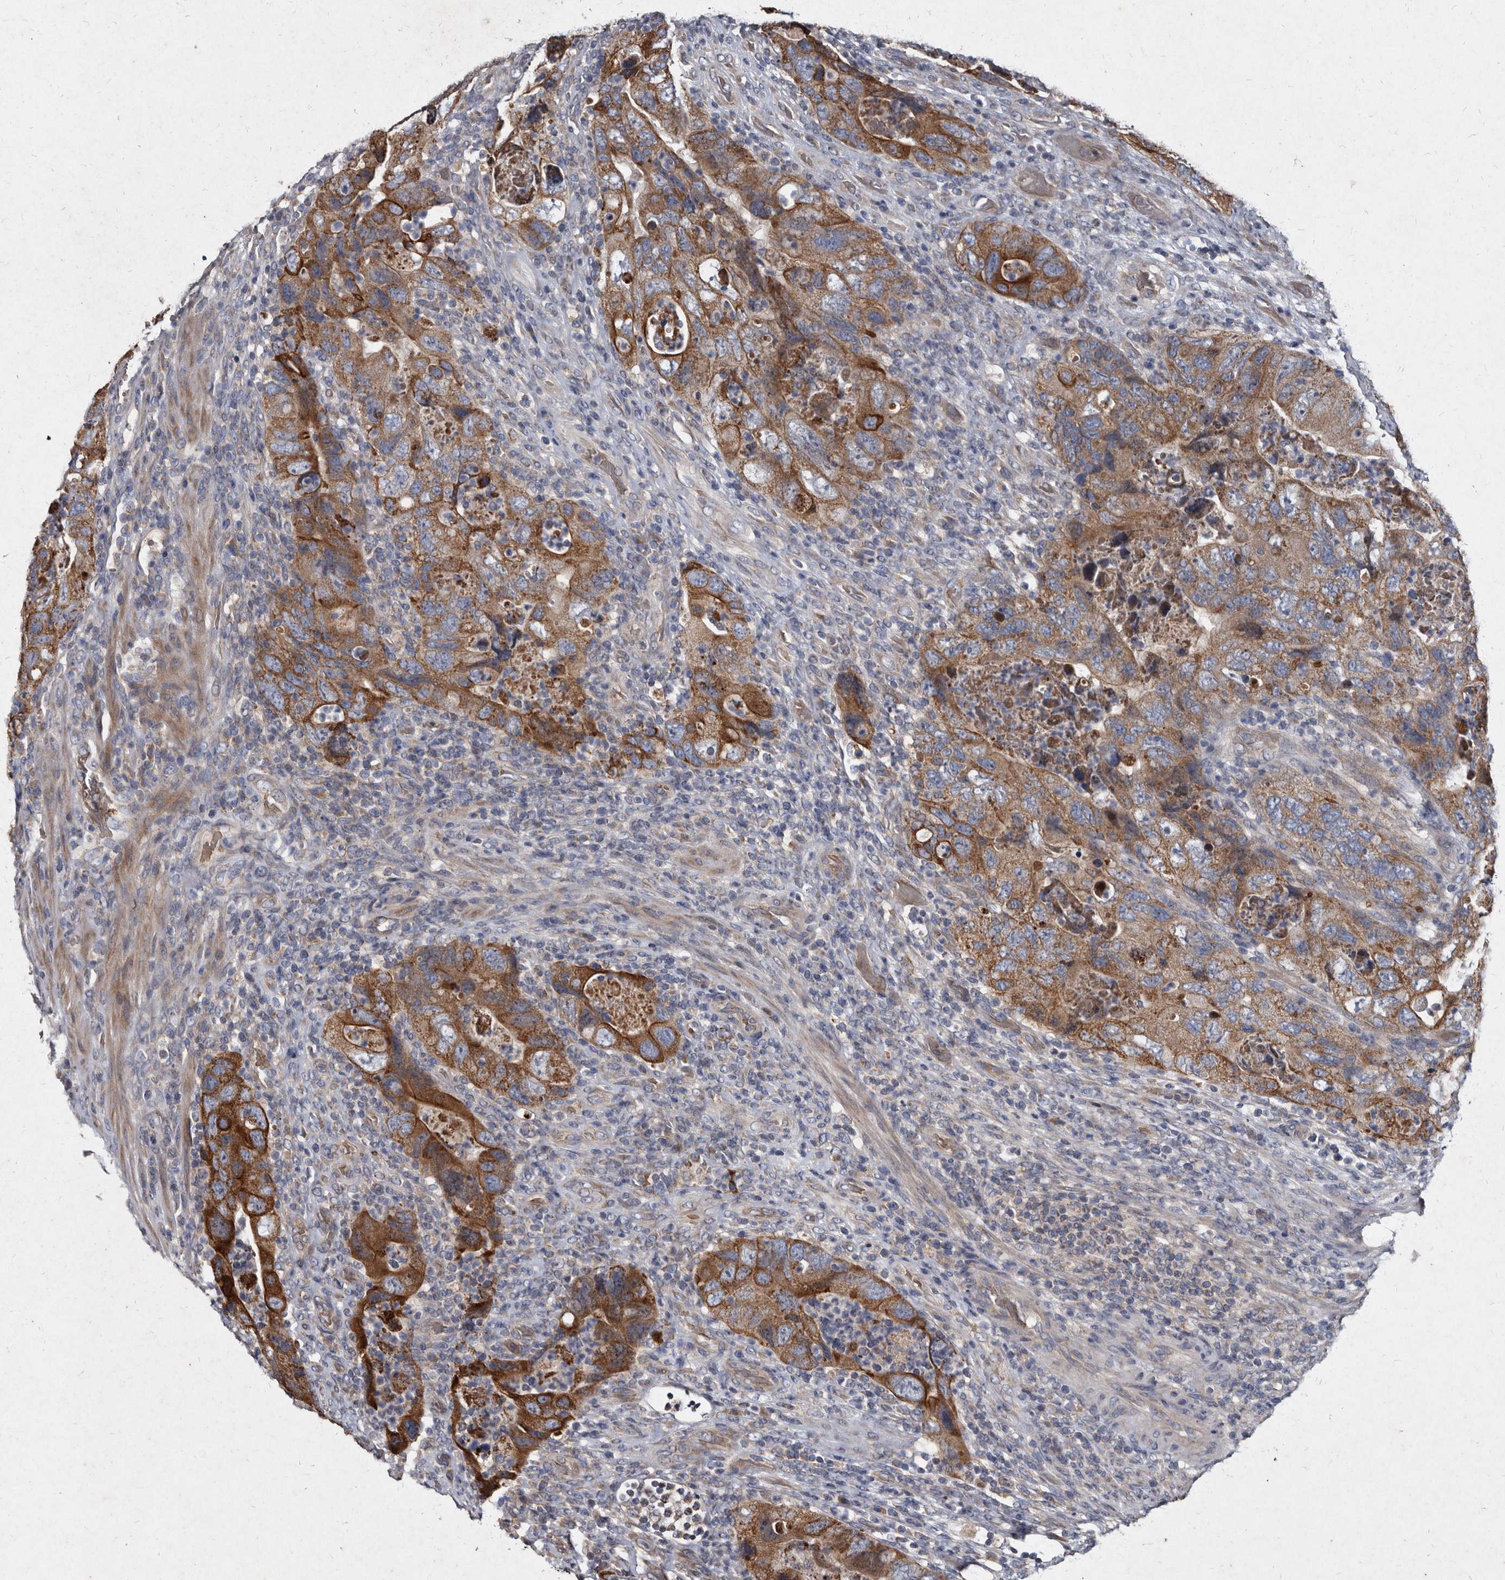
{"staining": {"intensity": "strong", "quantity": ">75%", "location": "cytoplasmic/membranous"}, "tissue": "colorectal cancer", "cell_type": "Tumor cells", "image_type": "cancer", "snomed": [{"axis": "morphology", "description": "Adenocarcinoma, NOS"}, {"axis": "topography", "description": "Rectum"}], "caption": "High-magnification brightfield microscopy of colorectal adenocarcinoma stained with DAB (3,3'-diaminobenzidine) (brown) and counterstained with hematoxylin (blue). tumor cells exhibit strong cytoplasmic/membranous staining is present in about>75% of cells.", "gene": "YPEL3", "patient": {"sex": "male", "age": 63}}